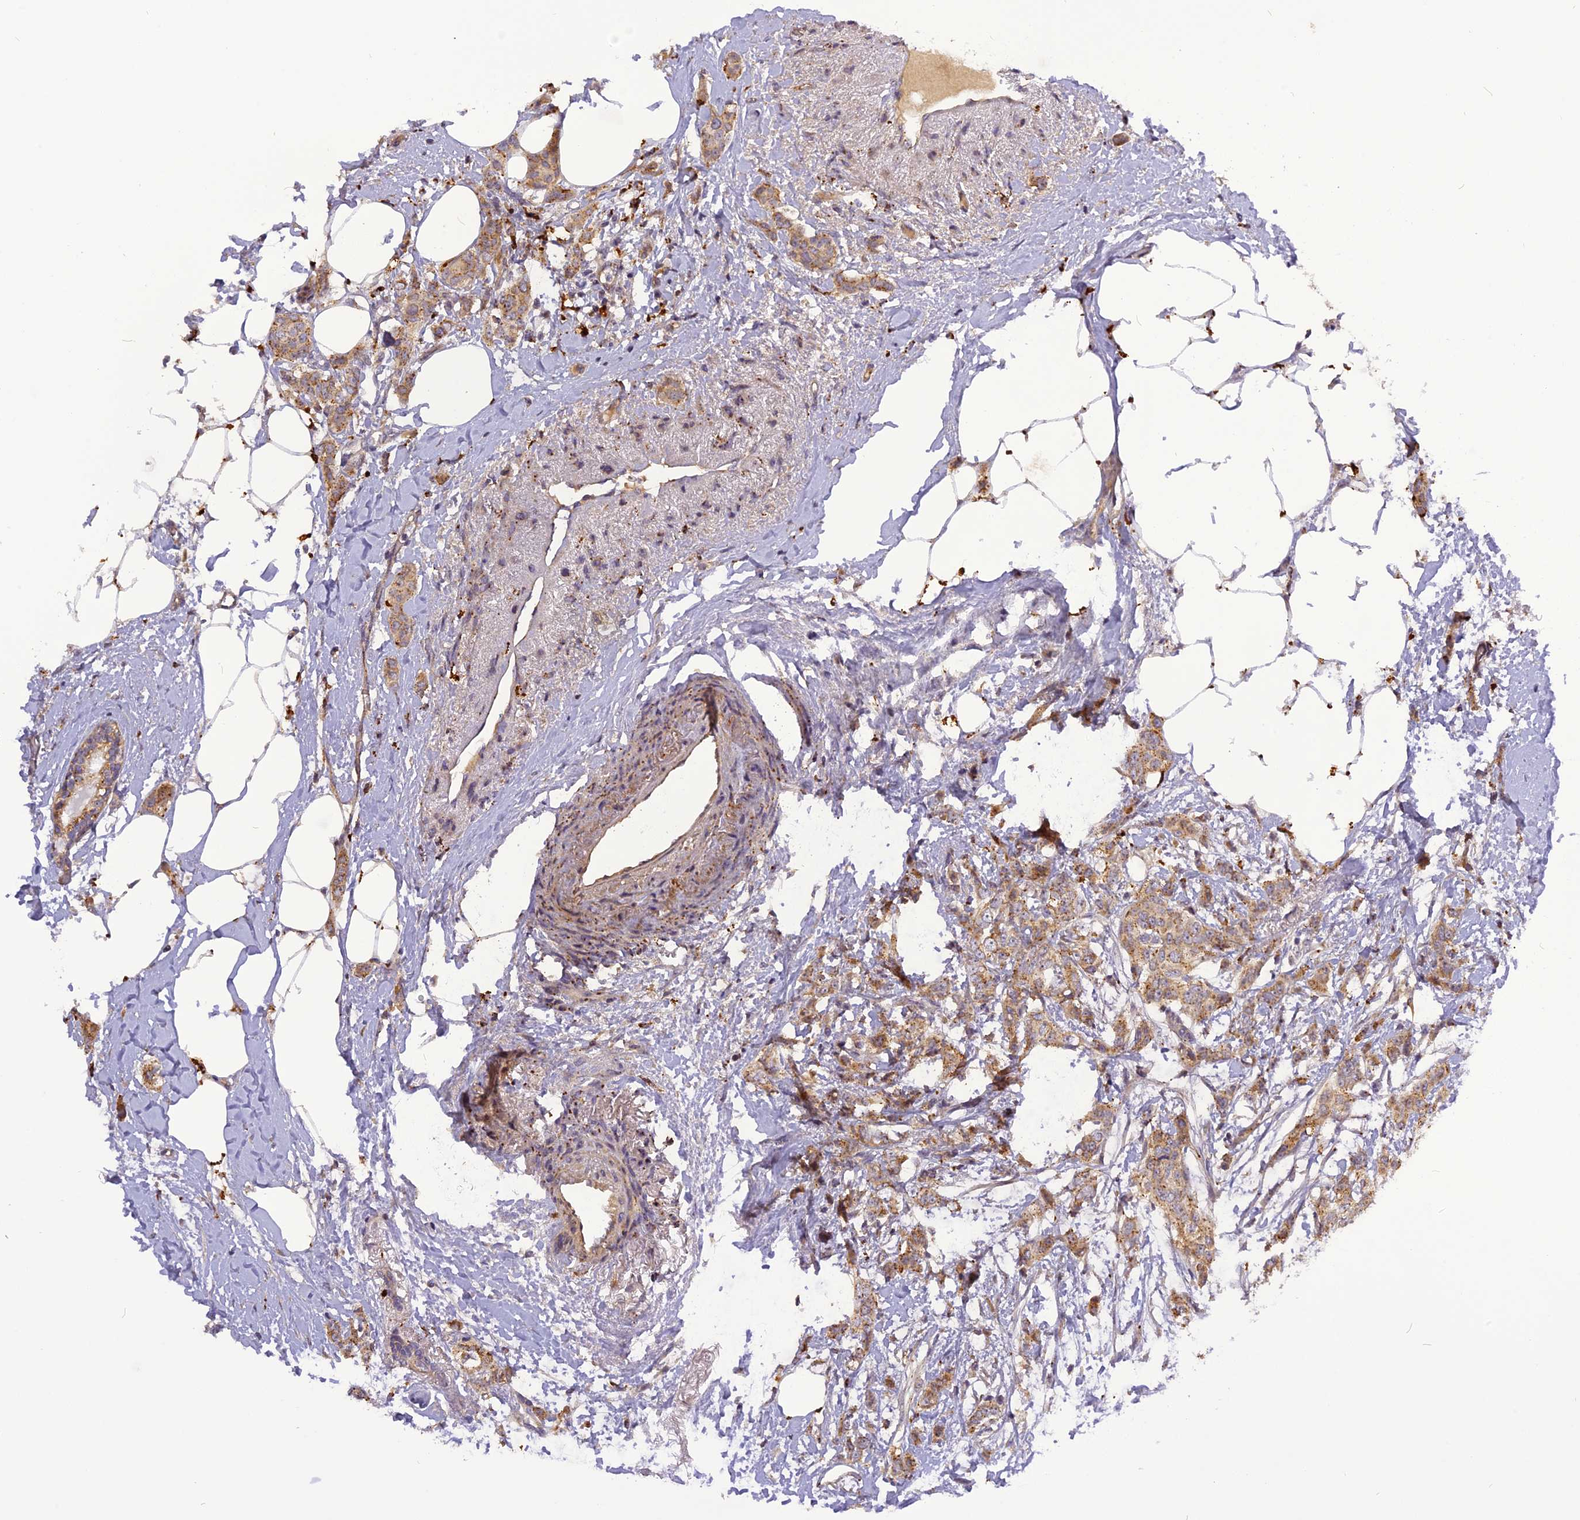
{"staining": {"intensity": "moderate", "quantity": ">75%", "location": "cytoplasmic/membranous"}, "tissue": "breast cancer", "cell_type": "Tumor cells", "image_type": "cancer", "snomed": [{"axis": "morphology", "description": "Duct carcinoma"}, {"axis": "topography", "description": "Breast"}], "caption": "Moderate cytoplasmic/membranous protein staining is appreciated in about >75% of tumor cells in invasive ductal carcinoma (breast).", "gene": "FNIP2", "patient": {"sex": "female", "age": 72}}